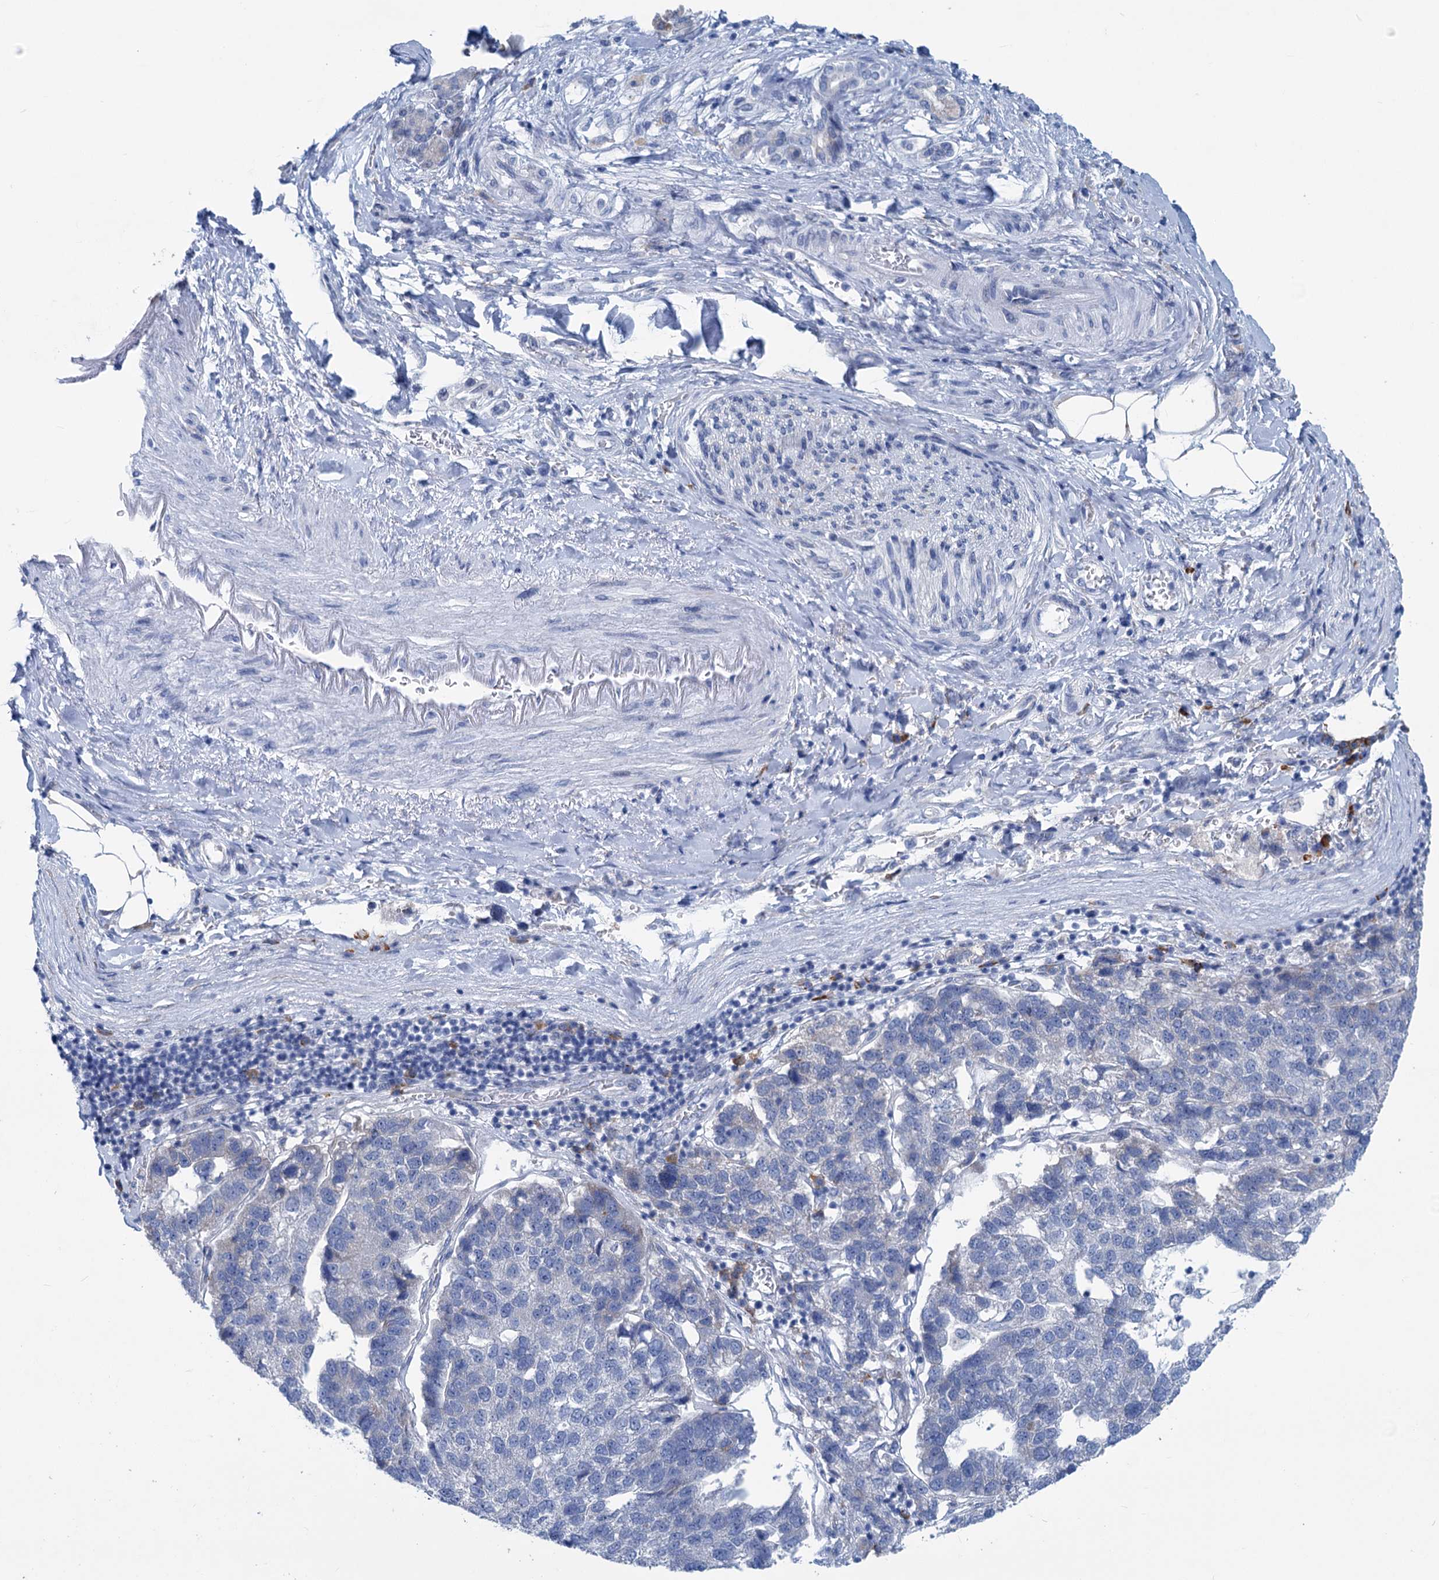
{"staining": {"intensity": "negative", "quantity": "none", "location": "none"}, "tissue": "pancreatic cancer", "cell_type": "Tumor cells", "image_type": "cancer", "snomed": [{"axis": "morphology", "description": "Adenocarcinoma, NOS"}, {"axis": "topography", "description": "Pancreas"}], "caption": "IHC of pancreatic cancer exhibits no staining in tumor cells. Nuclei are stained in blue.", "gene": "NEU3", "patient": {"sex": "female", "age": 61}}